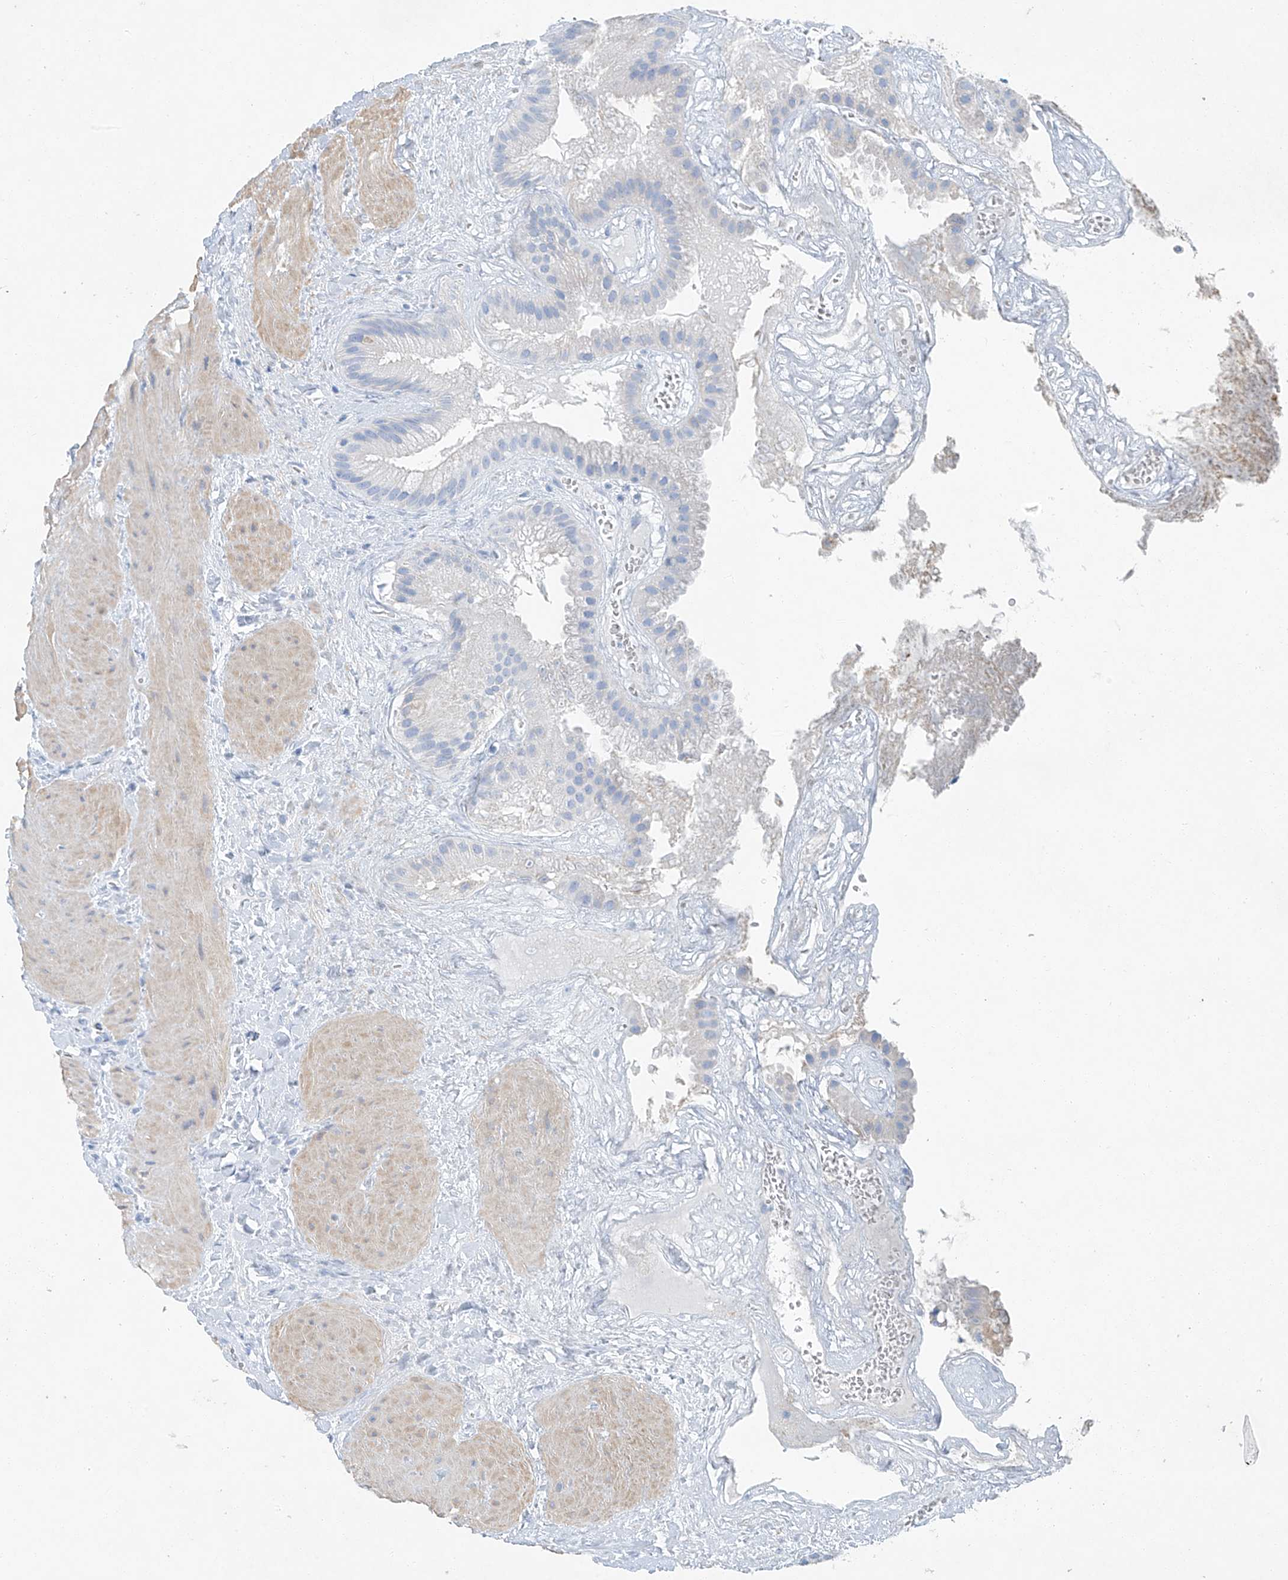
{"staining": {"intensity": "weak", "quantity": "<25%", "location": "cytoplasmic/membranous"}, "tissue": "gallbladder", "cell_type": "Glandular cells", "image_type": "normal", "snomed": [{"axis": "morphology", "description": "Normal tissue, NOS"}, {"axis": "topography", "description": "Gallbladder"}], "caption": "Glandular cells show no significant positivity in normal gallbladder. (Brightfield microscopy of DAB (3,3'-diaminobenzidine) immunohistochemistry (IHC) at high magnification).", "gene": "C1orf87", "patient": {"sex": "male", "age": 55}}